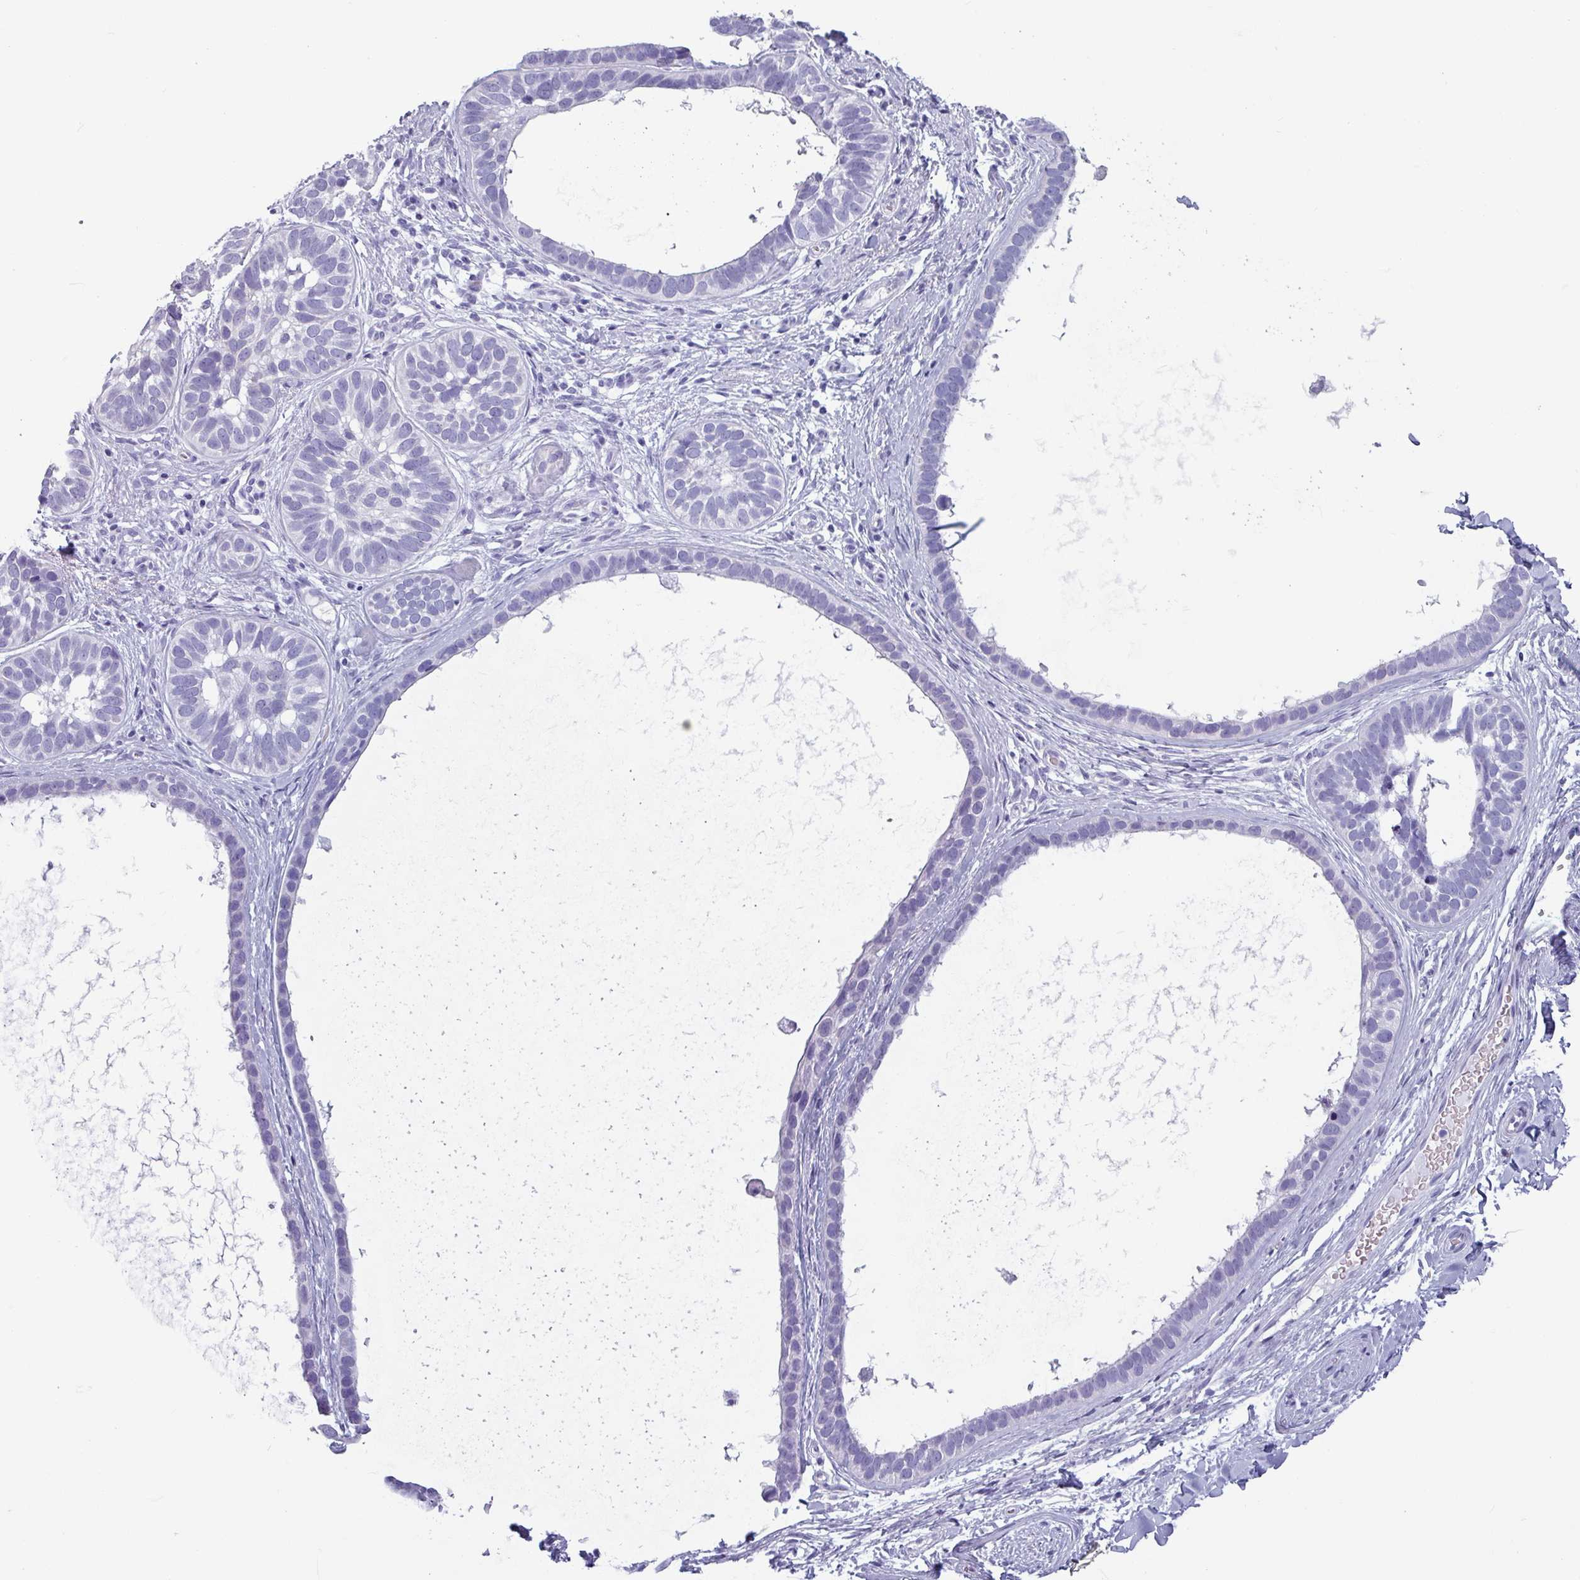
{"staining": {"intensity": "negative", "quantity": "none", "location": "none"}, "tissue": "skin cancer", "cell_type": "Tumor cells", "image_type": "cancer", "snomed": [{"axis": "morphology", "description": "Basal cell carcinoma"}, {"axis": "topography", "description": "Skin"}], "caption": "Tumor cells are negative for protein expression in human skin basal cell carcinoma.", "gene": "CRYBB2", "patient": {"sex": "male", "age": 62}}